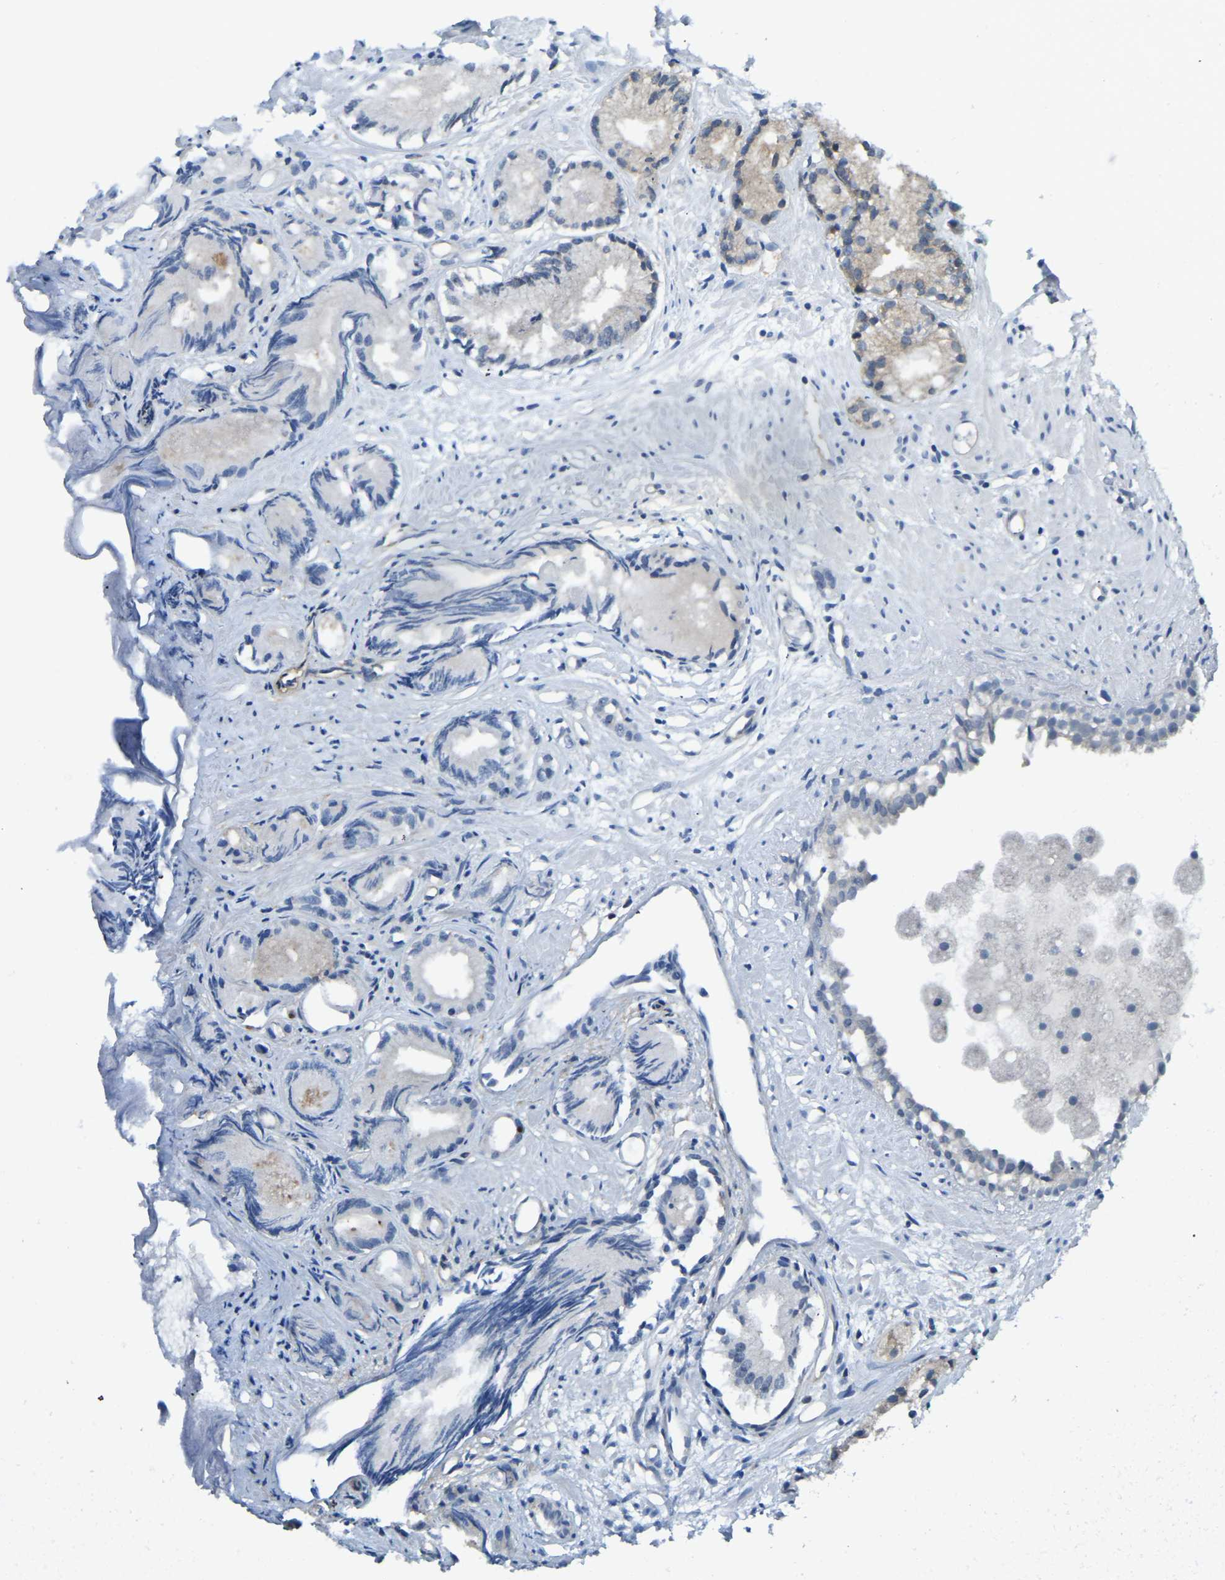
{"staining": {"intensity": "weak", "quantity": "<25%", "location": "cytoplasmic/membranous"}, "tissue": "prostate cancer", "cell_type": "Tumor cells", "image_type": "cancer", "snomed": [{"axis": "morphology", "description": "Adenocarcinoma, Low grade"}, {"axis": "topography", "description": "Prostate"}], "caption": "A histopathology image of prostate cancer (low-grade adenocarcinoma) stained for a protein shows no brown staining in tumor cells. Nuclei are stained in blue.", "gene": "AHNAK", "patient": {"sex": "male", "age": 72}}